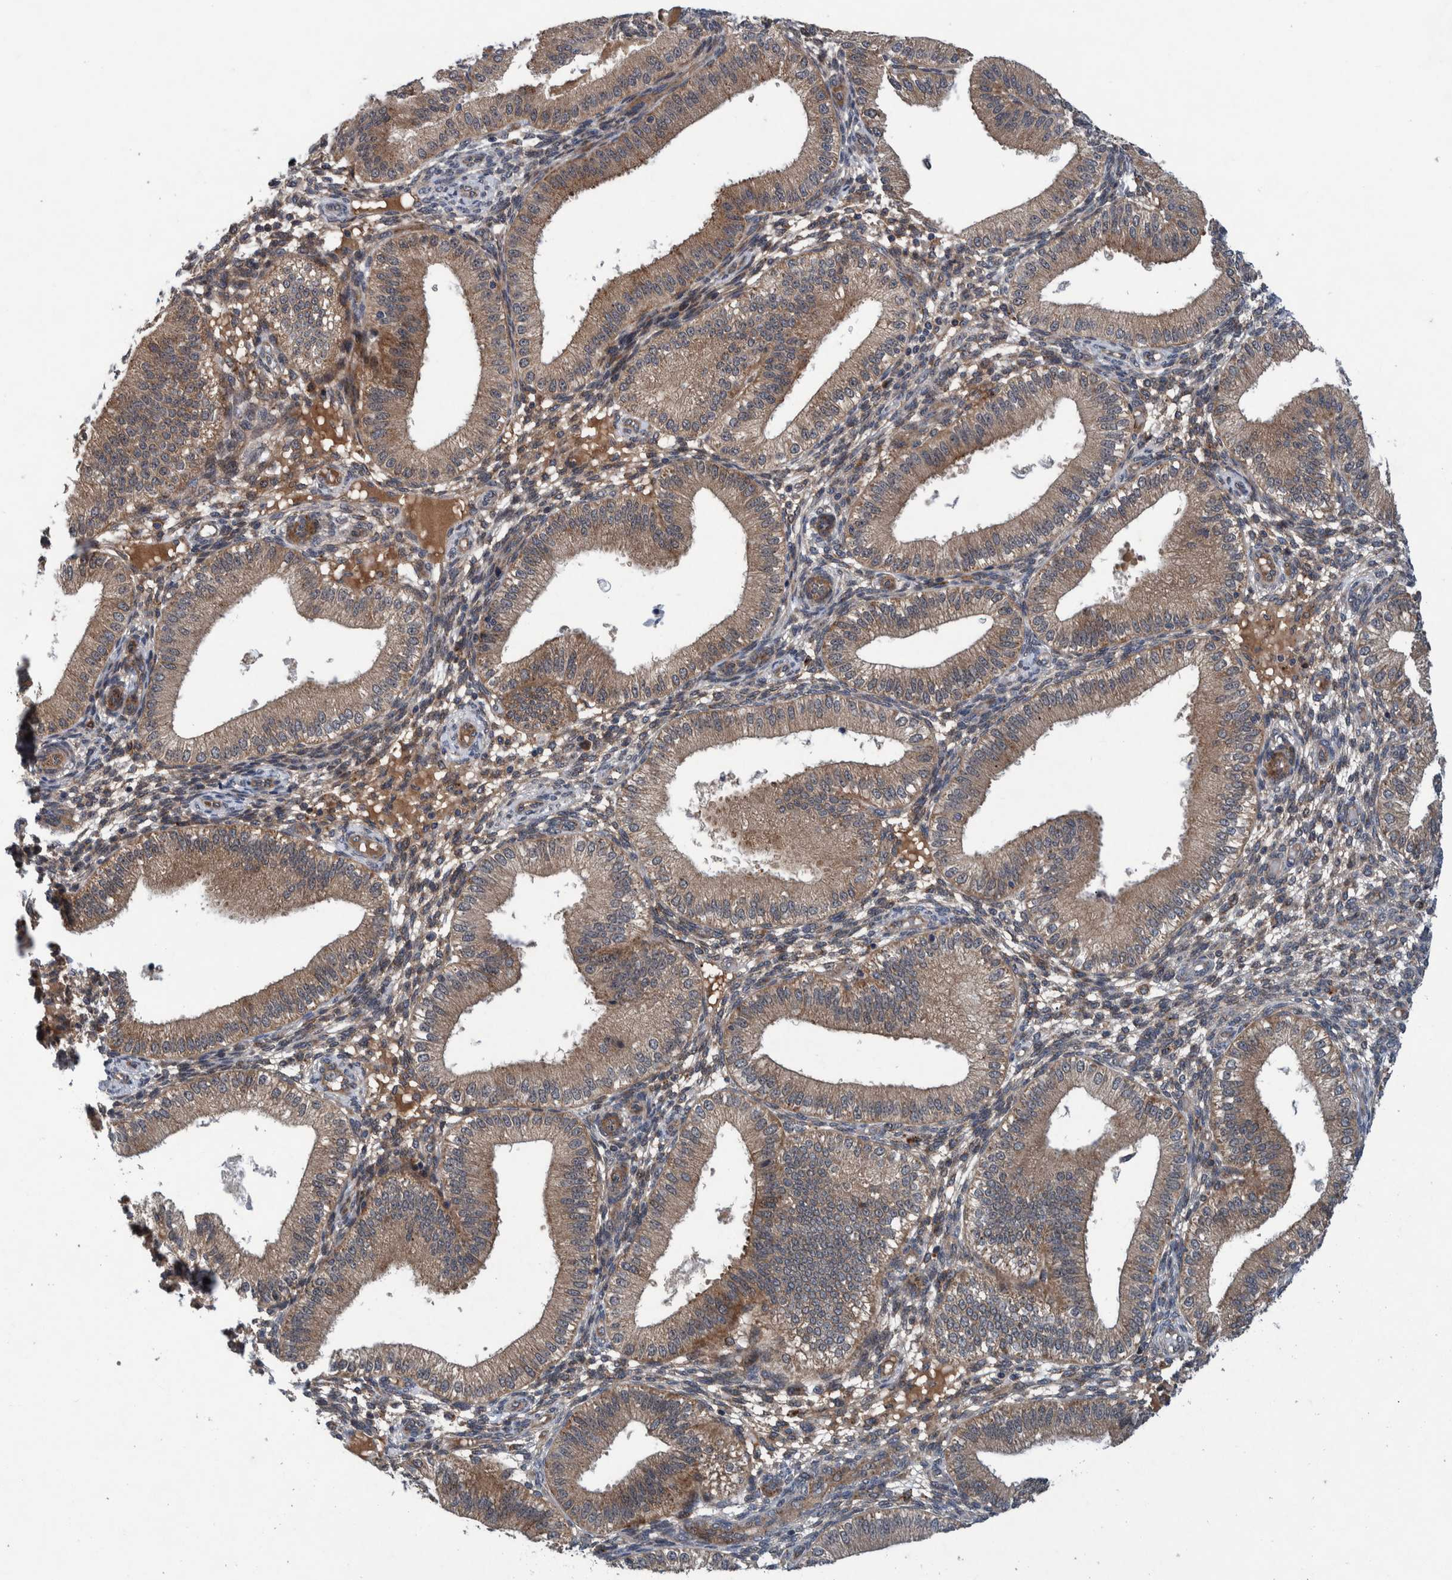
{"staining": {"intensity": "weak", "quantity": "25%-75%", "location": "cytoplasmic/membranous"}, "tissue": "endometrium", "cell_type": "Cells in endometrial stroma", "image_type": "normal", "snomed": [{"axis": "morphology", "description": "Normal tissue, NOS"}, {"axis": "topography", "description": "Endometrium"}], "caption": "The immunohistochemical stain labels weak cytoplasmic/membranous positivity in cells in endometrial stroma of unremarkable endometrium.", "gene": "ITIH3", "patient": {"sex": "female", "age": 39}}